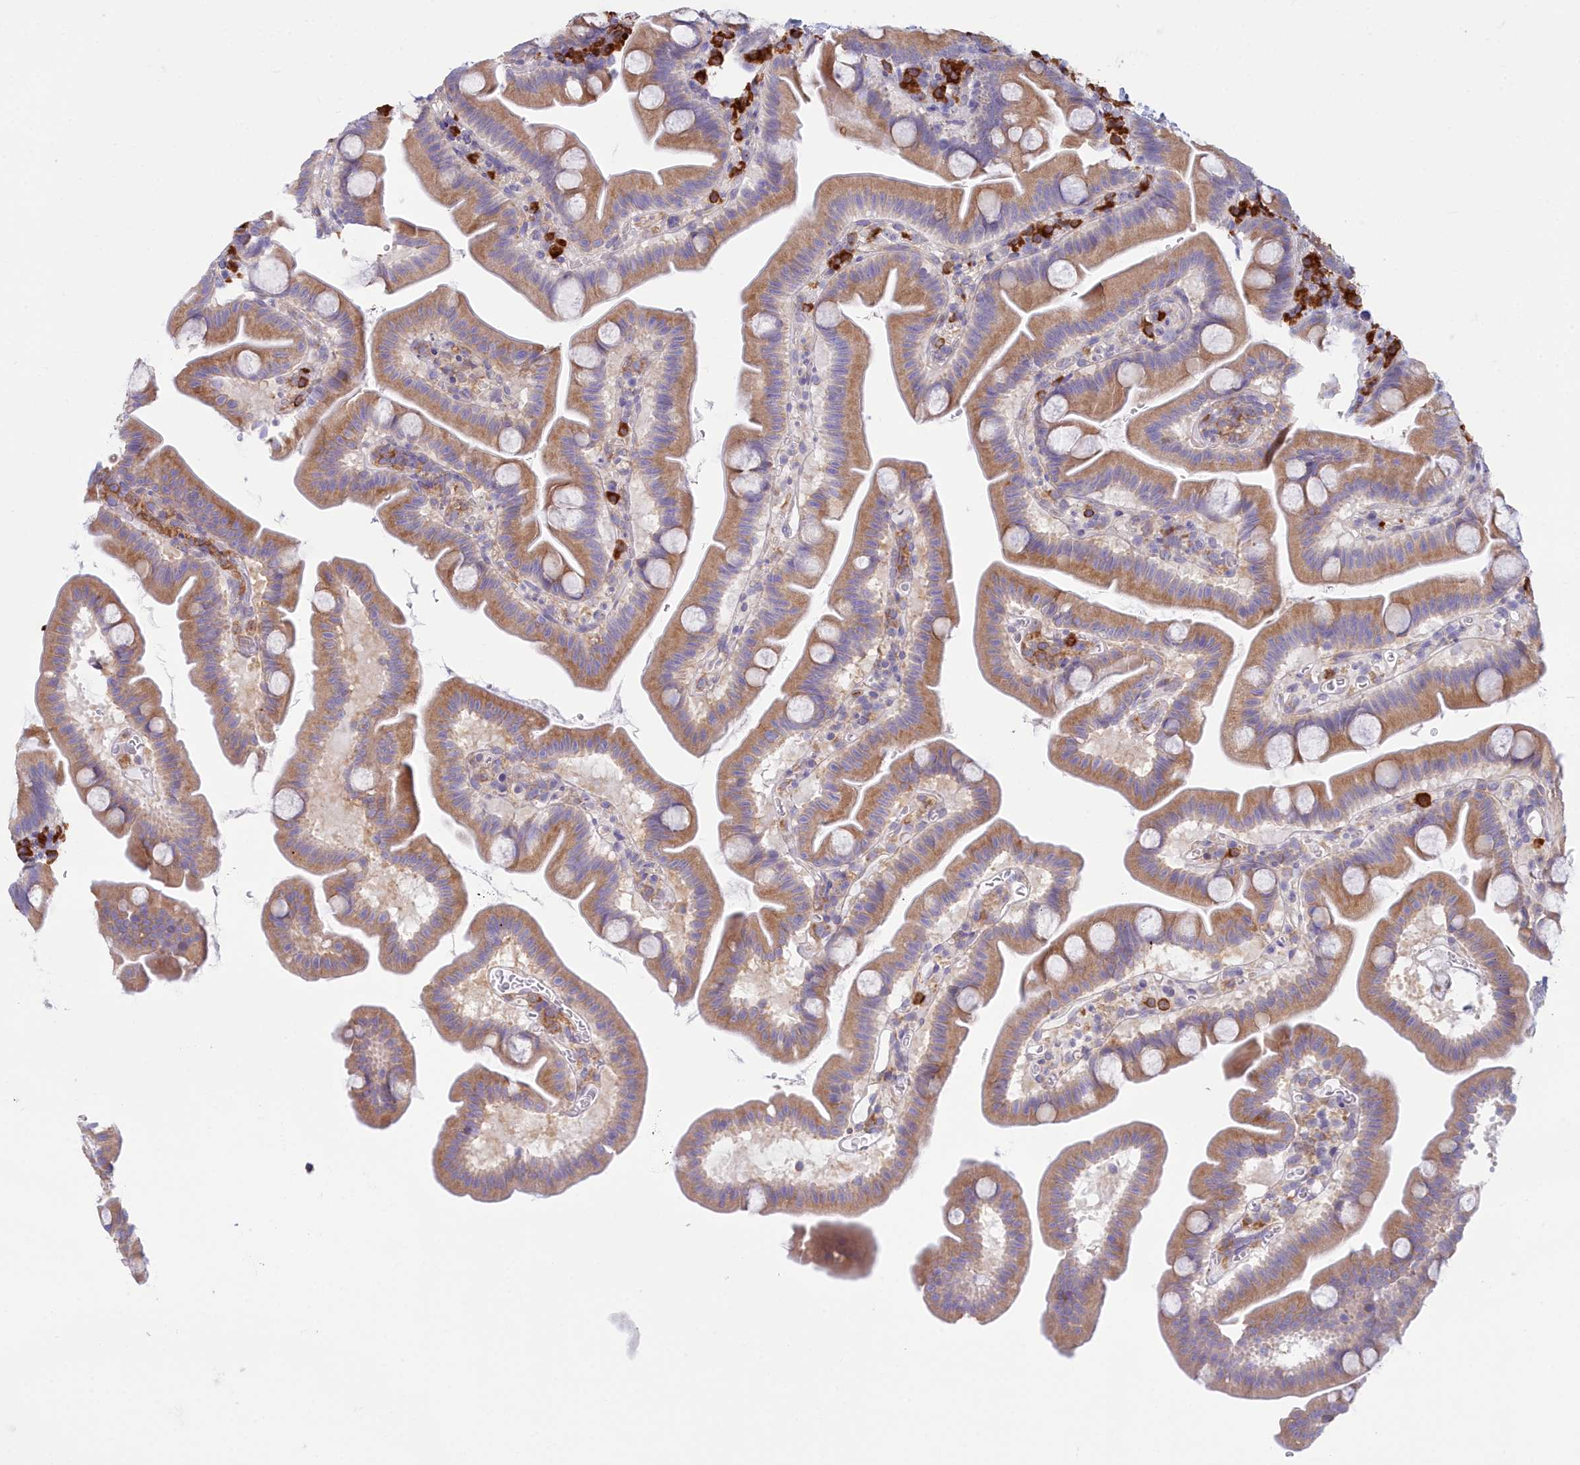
{"staining": {"intensity": "moderate", "quantity": "25%-75%", "location": "cytoplasmic/membranous"}, "tissue": "small intestine", "cell_type": "Glandular cells", "image_type": "normal", "snomed": [{"axis": "morphology", "description": "Normal tissue, NOS"}, {"axis": "topography", "description": "Small intestine"}], "caption": "This micrograph demonstrates unremarkable small intestine stained with IHC to label a protein in brown. The cytoplasmic/membranous of glandular cells show moderate positivity for the protein. Nuclei are counter-stained blue.", "gene": "HM13", "patient": {"sex": "female", "age": 68}}